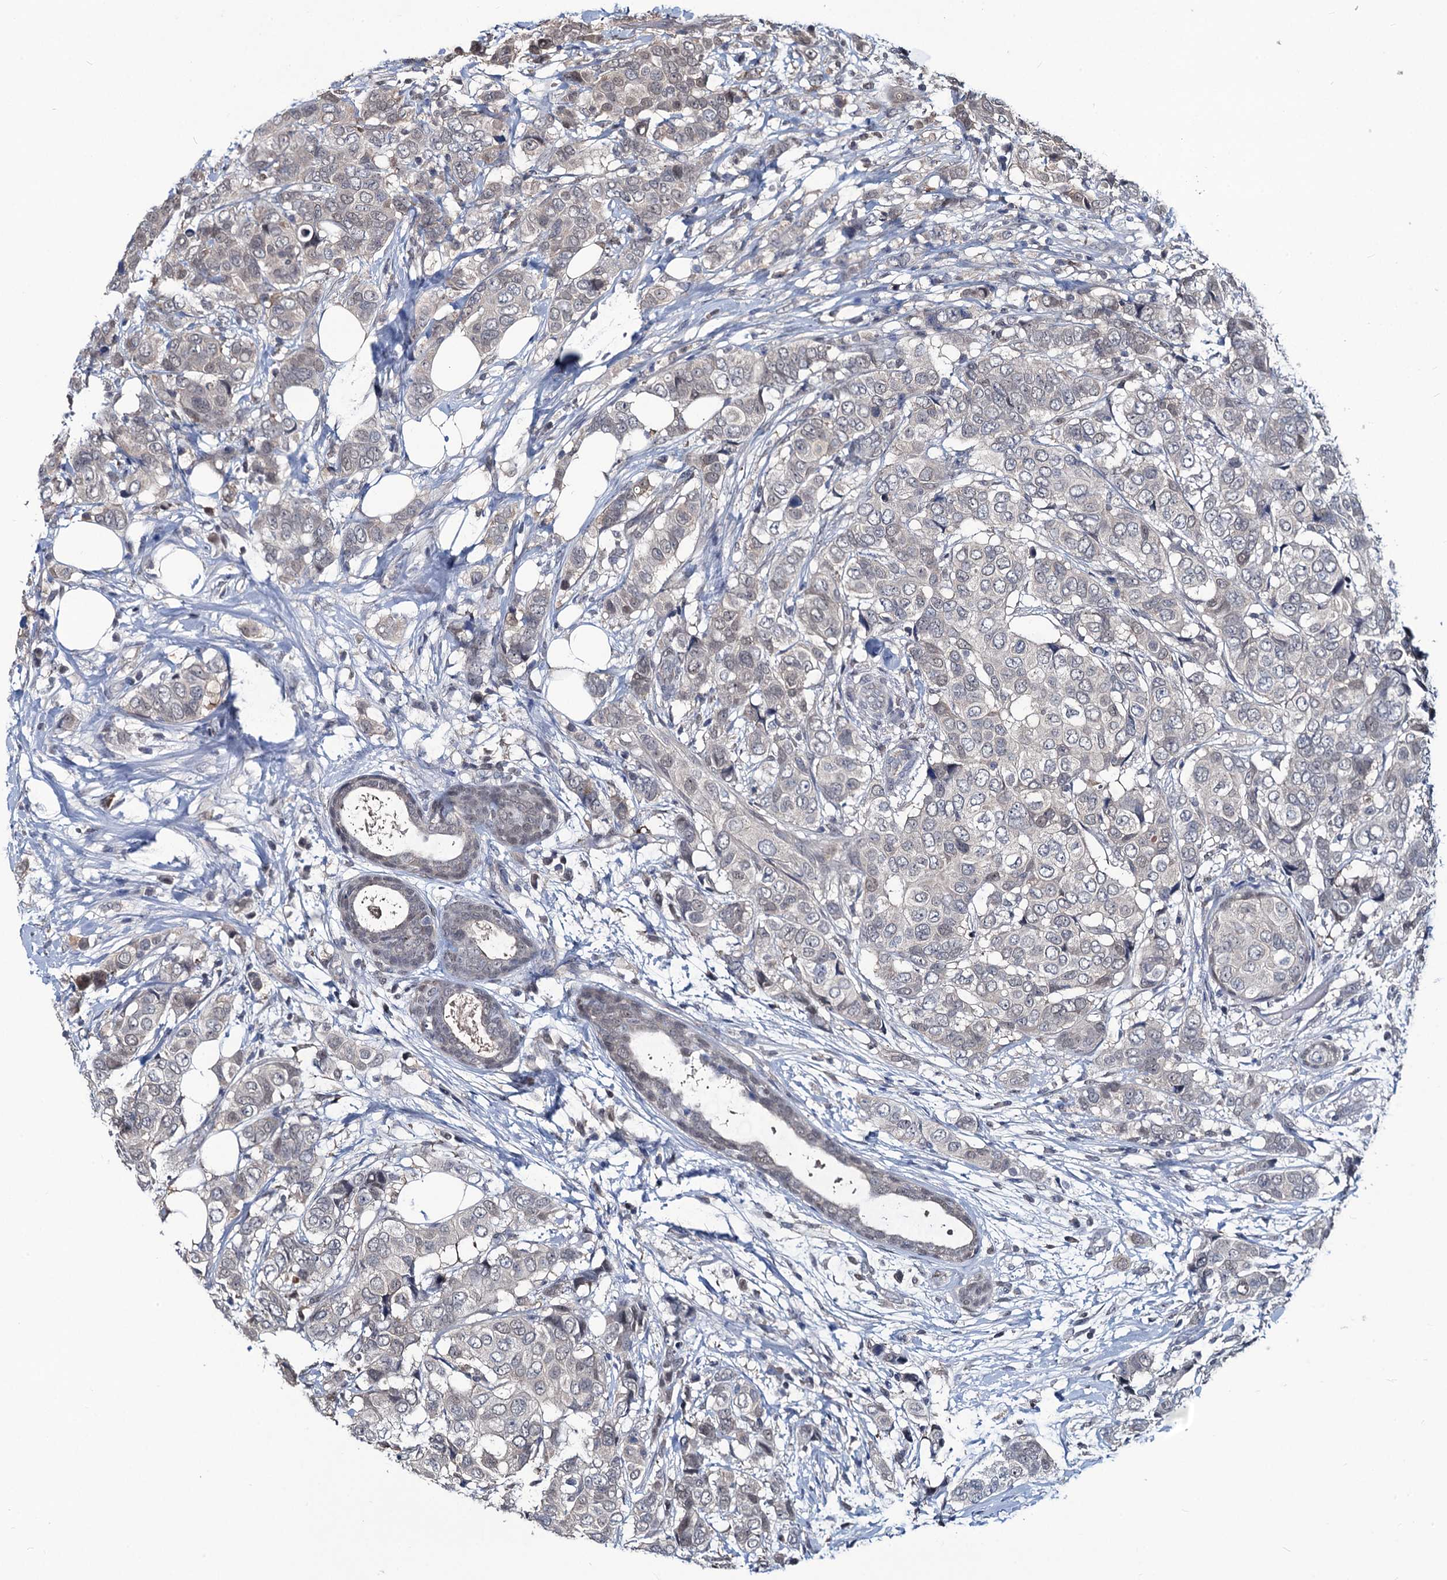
{"staining": {"intensity": "negative", "quantity": "none", "location": "none"}, "tissue": "breast cancer", "cell_type": "Tumor cells", "image_type": "cancer", "snomed": [{"axis": "morphology", "description": "Lobular carcinoma"}, {"axis": "topography", "description": "Breast"}], "caption": "DAB immunohistochemical staining of human breast cancer exhibits no significant staining in tumor cells.", "gene": "RTKN2", "patient": {"sex": "female", "age": 51}}